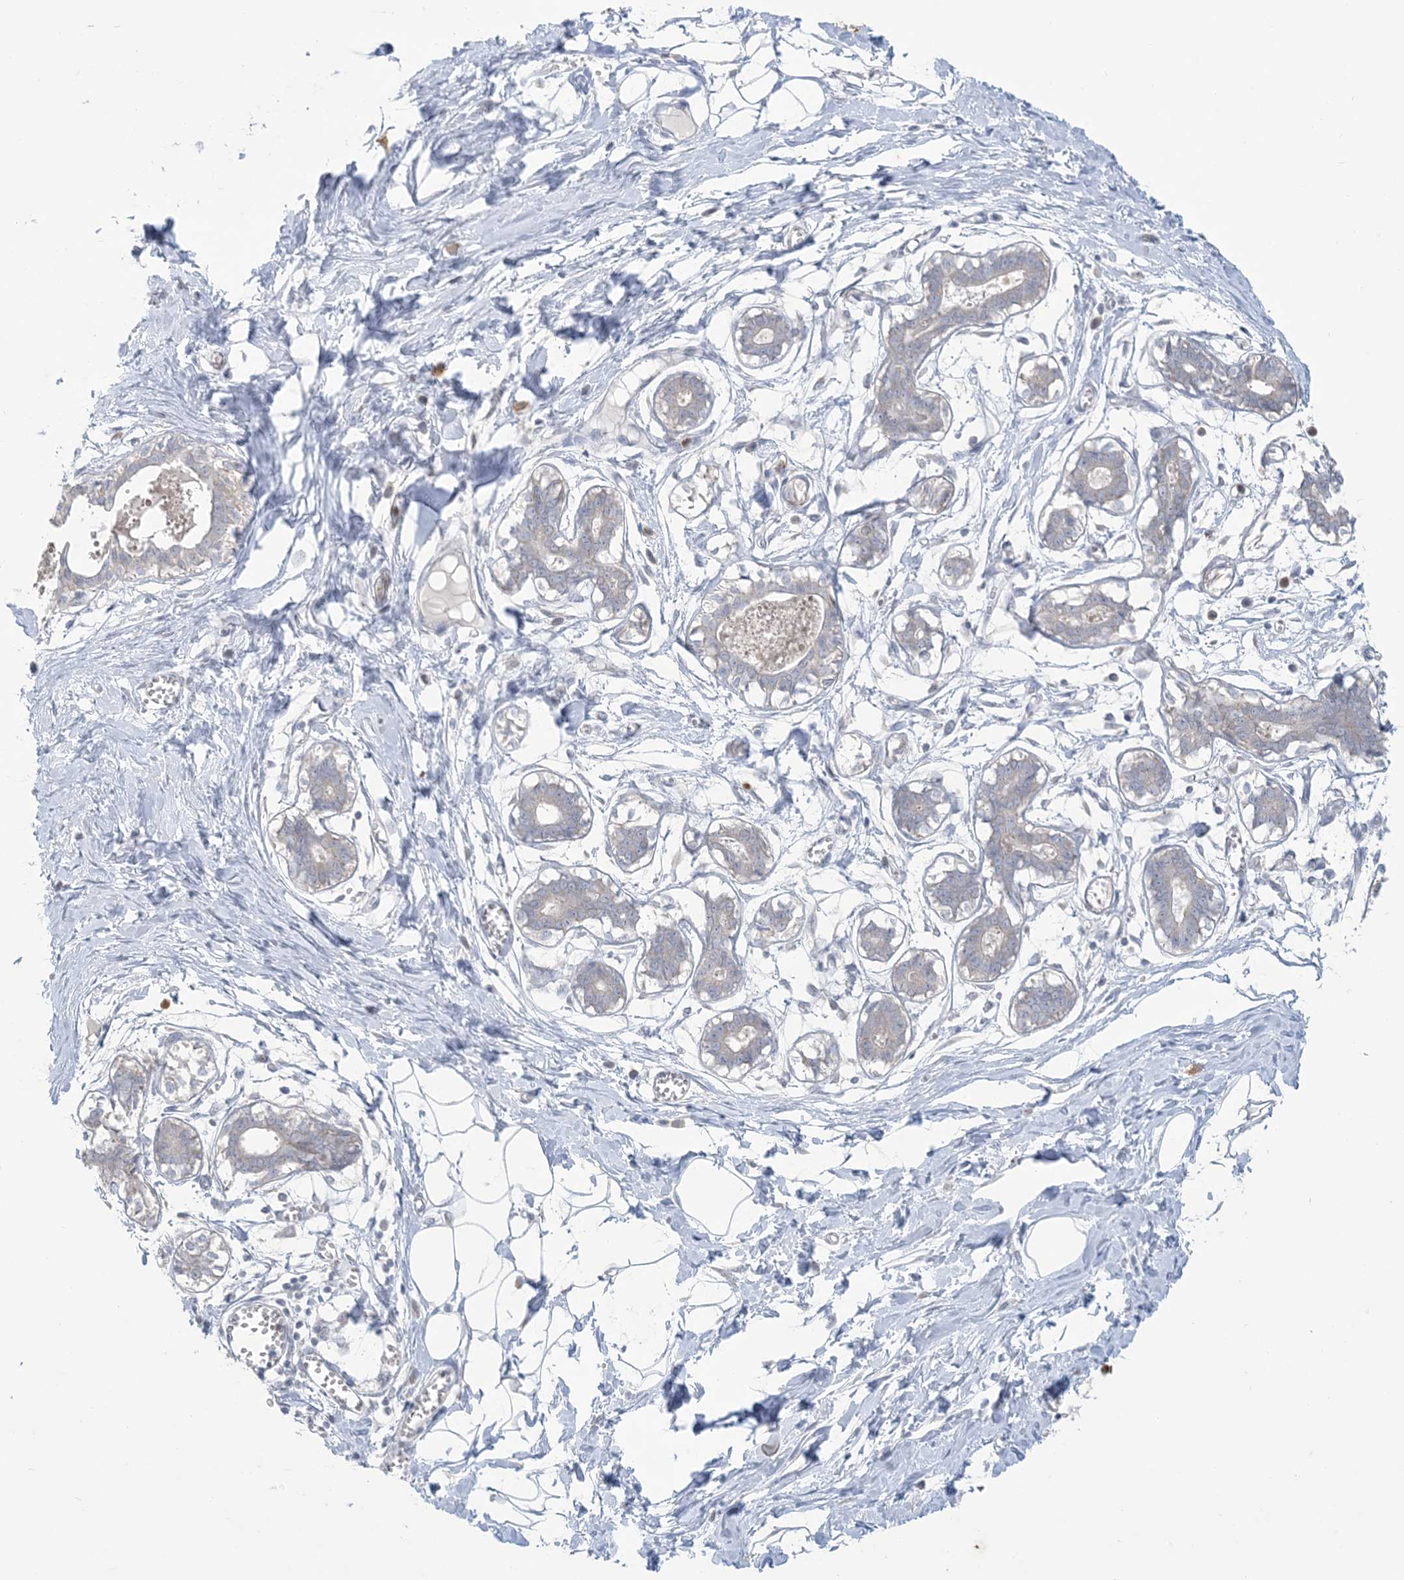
{"staining": {"intensity": "negative", "quantity": "none", "location": "none"}, "tissue": "breast", "cell_type": "Adipocytes", "image_type": "normal", "snomed": [{"axis": "morphology", "description": "Normal tissue, NOS"}, {"axis": "topography", "description": "Breast"}], "caption": "Adipocytes show no significant protein positivity in benign breast. (DAB IHC, high magnification).", "gene": "KIF3A", "patient": {"sex": "female", "age": 27}}